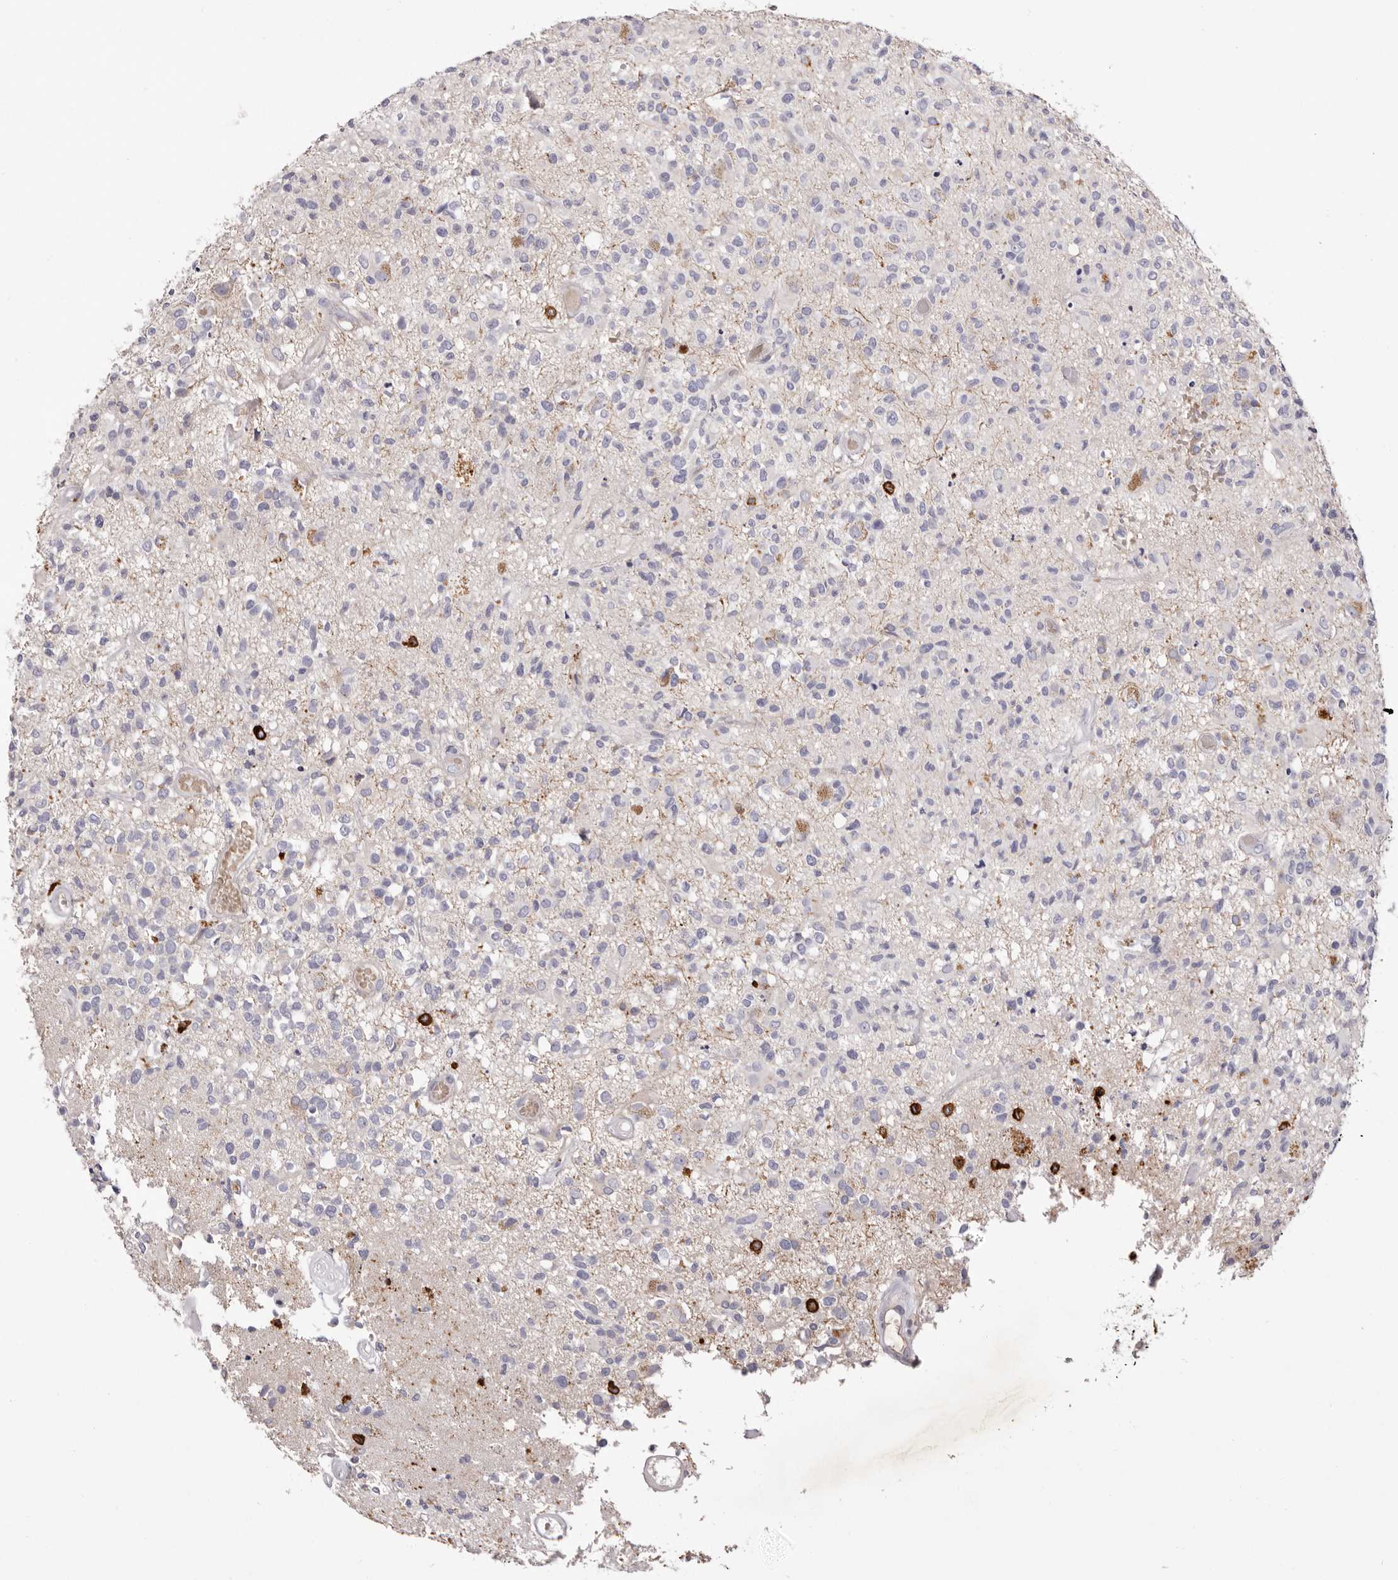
{"staining": {"intensity": "negative", "quantity": "none", "location": "none"}, "tissue": "glioma", "cell_type": "Tumor cells", "image_type": "cancer", "snomed": [{"axis": "morphology", "description": "Glioma, malignant, High grade"}, {"axis": "morphology", "description": "Glioblastoma, NOS"}, {"axis": "topography", "description": "Brain"}], "caption": "A histopathology image of human high-grade glioma (malignant) is negative for staining in tumor cells.", "gene": "S1PR5", "patient": {"sex": "male", "age": 60}}